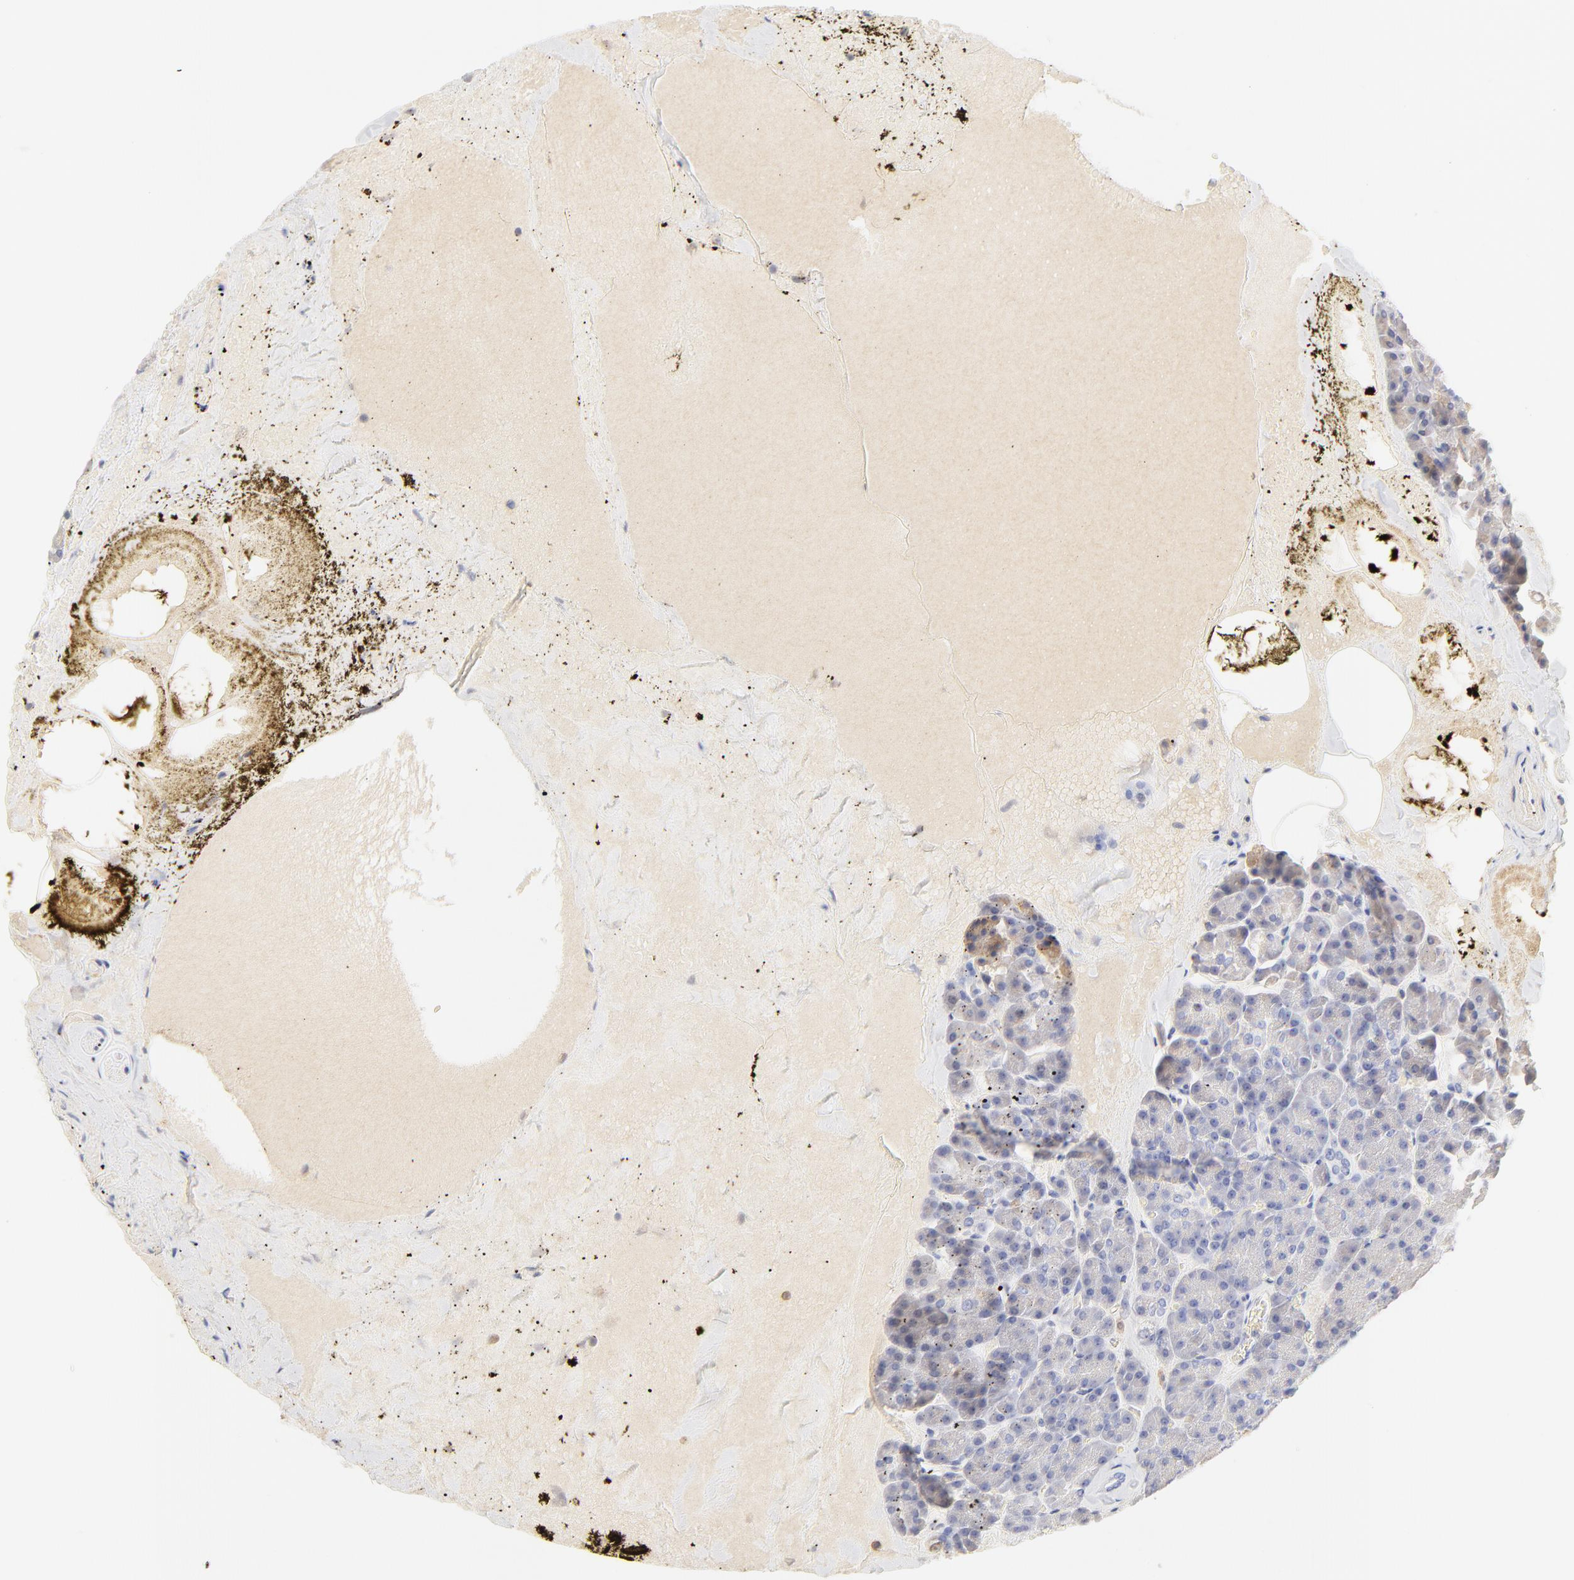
{"staining": {"intensity": "negative", "quantity": "none", "location": "none"}, "tissue": "pancreas", "cell_type": "Exocrine glandular cells", "image_type": "normal", "snomed": [{"axis": "morphology", "description": "Normal tissue, NOS"}, {"axis": "topography", "description": "Pancreas"}], "caption": "Immunohistochemistry micrograph of normal human pancreas stained for a protein (brown), which demonstrates no expression in exocrine glandular cells. (DAB immunohistochemistry (IHC), high magnification).", "gene": "MDGA2", "patient": {"sex": "female", "age": 35}}